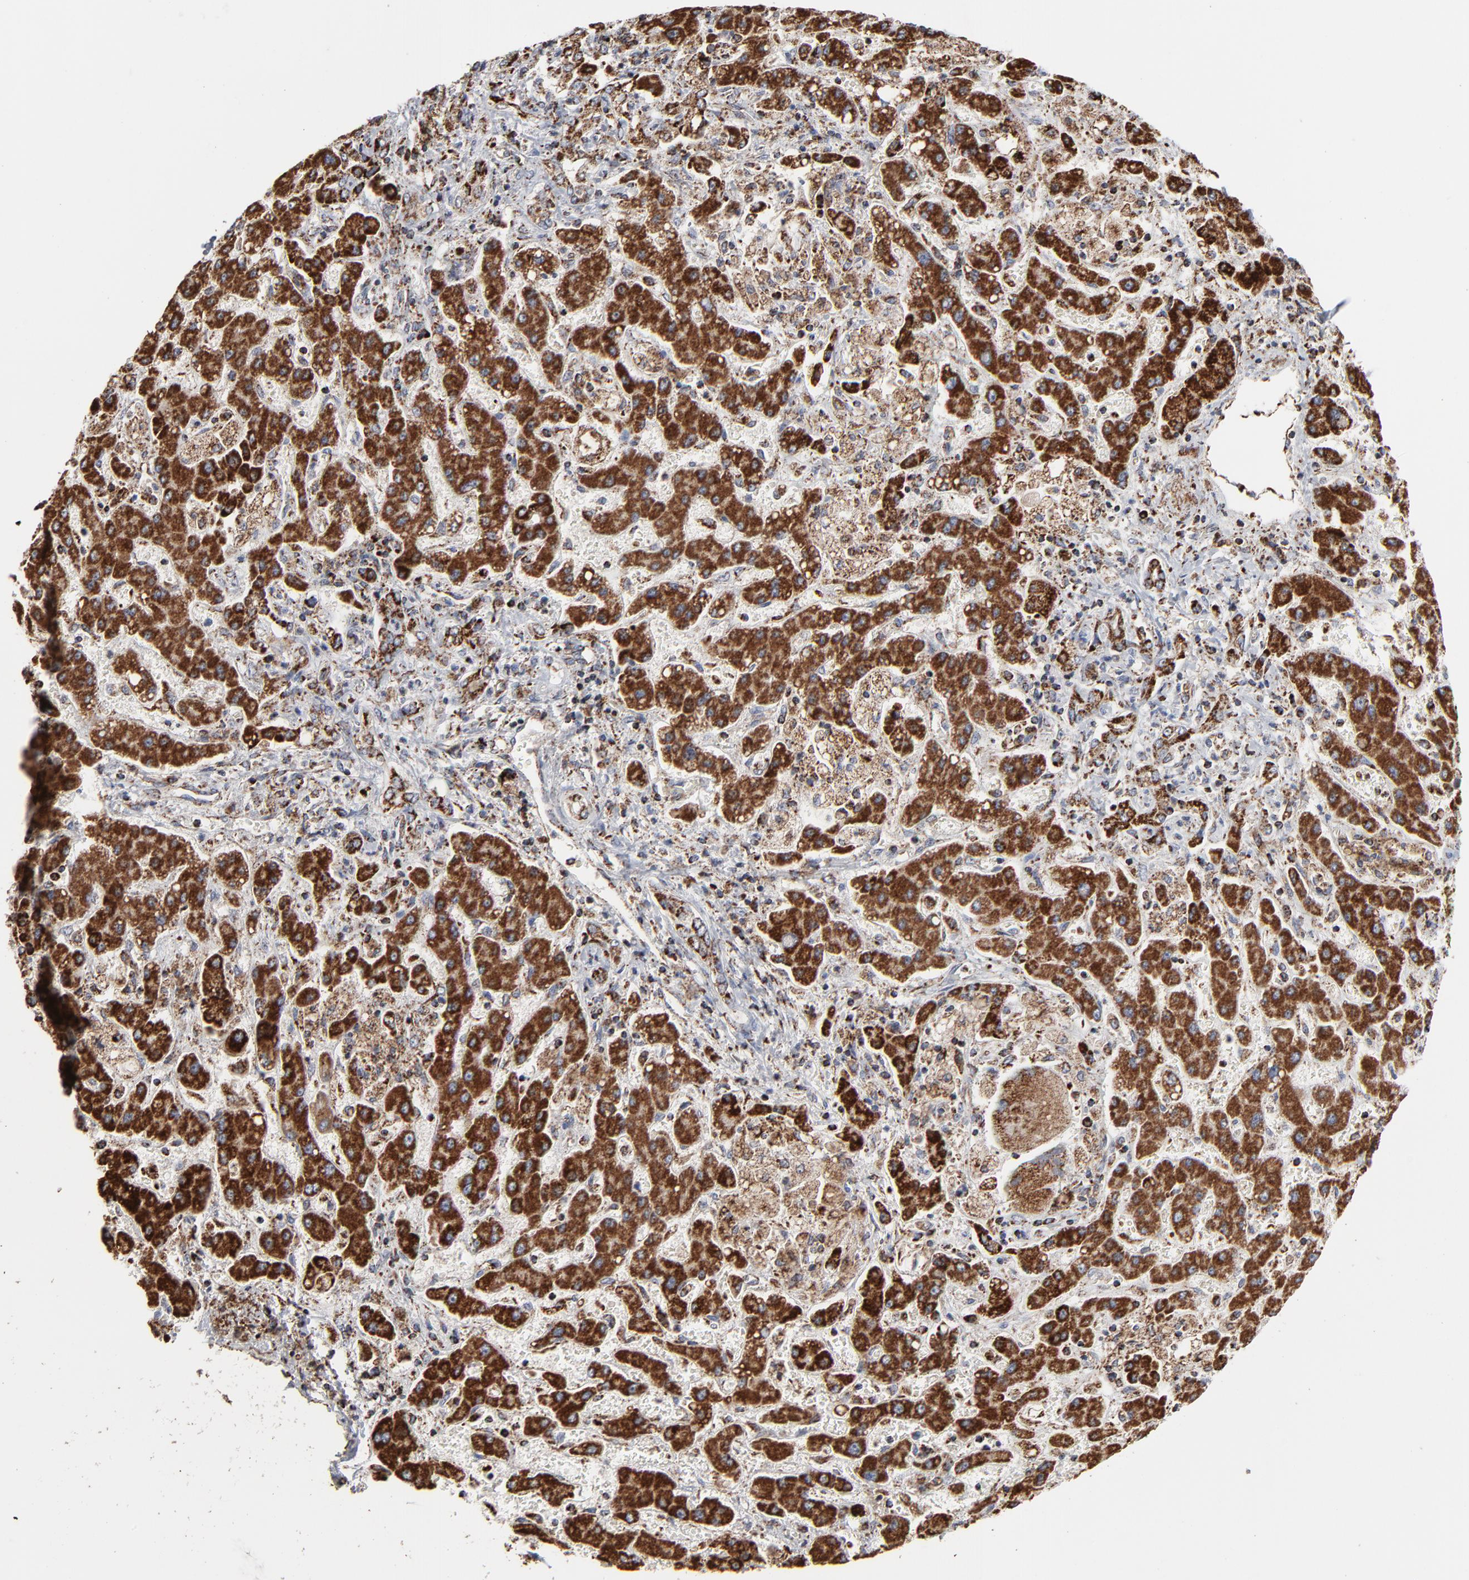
{"staining": {"intensity": "strong", "quantity": ">75%", "location": "cytoplasmic/membranous"}, "tissue": "liver cancer", "cell_type": "Tumor cells", "image_type": "cancer", "snomed": [{"axis": "morphology", "description": "Cholangiocarcinoma"}, {"axis": "topography", "description": "Liver"}], "caption": "Protein positivity by immunohistochemistry (IHC) demonstrates strong cytoplasmic/membranous positivity in about >75% of tumor cells in liver cancer (cholangiocarcinoma).", "gene": "UQCRC1", "patient": {"sex": "male", "age": 50}}